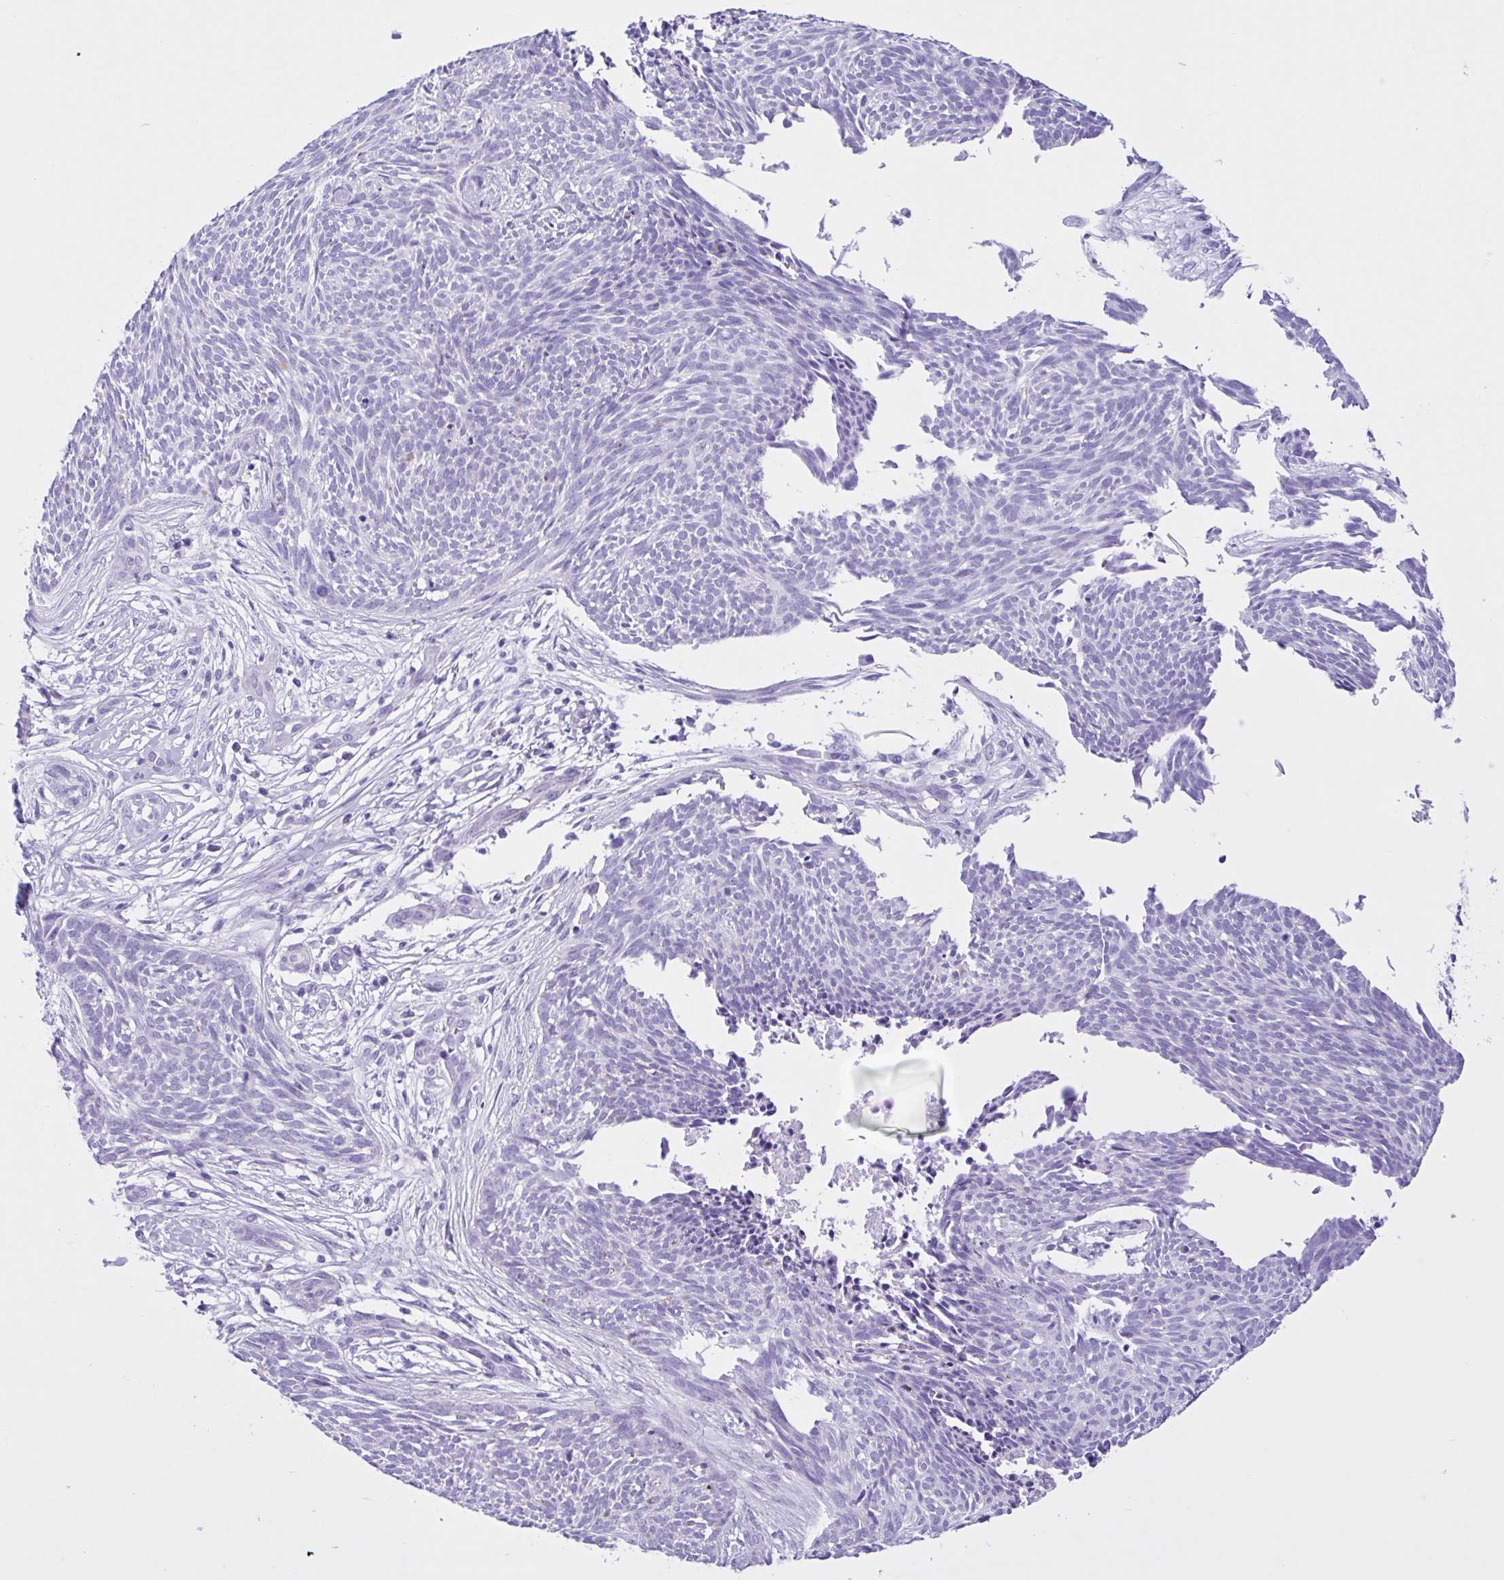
{"staining": {"intensity": "negative", "quantity": "none", "location": "none"}, "tissue": "skin cancer", "cell_type": "Tumor cells", "image_type": "cancer", "snomed": [{"axis": "morphology", "description": "Basal cell carcinoma"}, {"axis": "topography", "description": "Skin"}, {"axis": "topography", "description": "Skin, foot"}], "caption": "Tumor cells are negative for brown protein staining in skin basal cell carcinoma. (DAB IHC with hematoxylin counter stain).", "gene": "IAPP", "patient": {"sex": "female", "age": 86}}